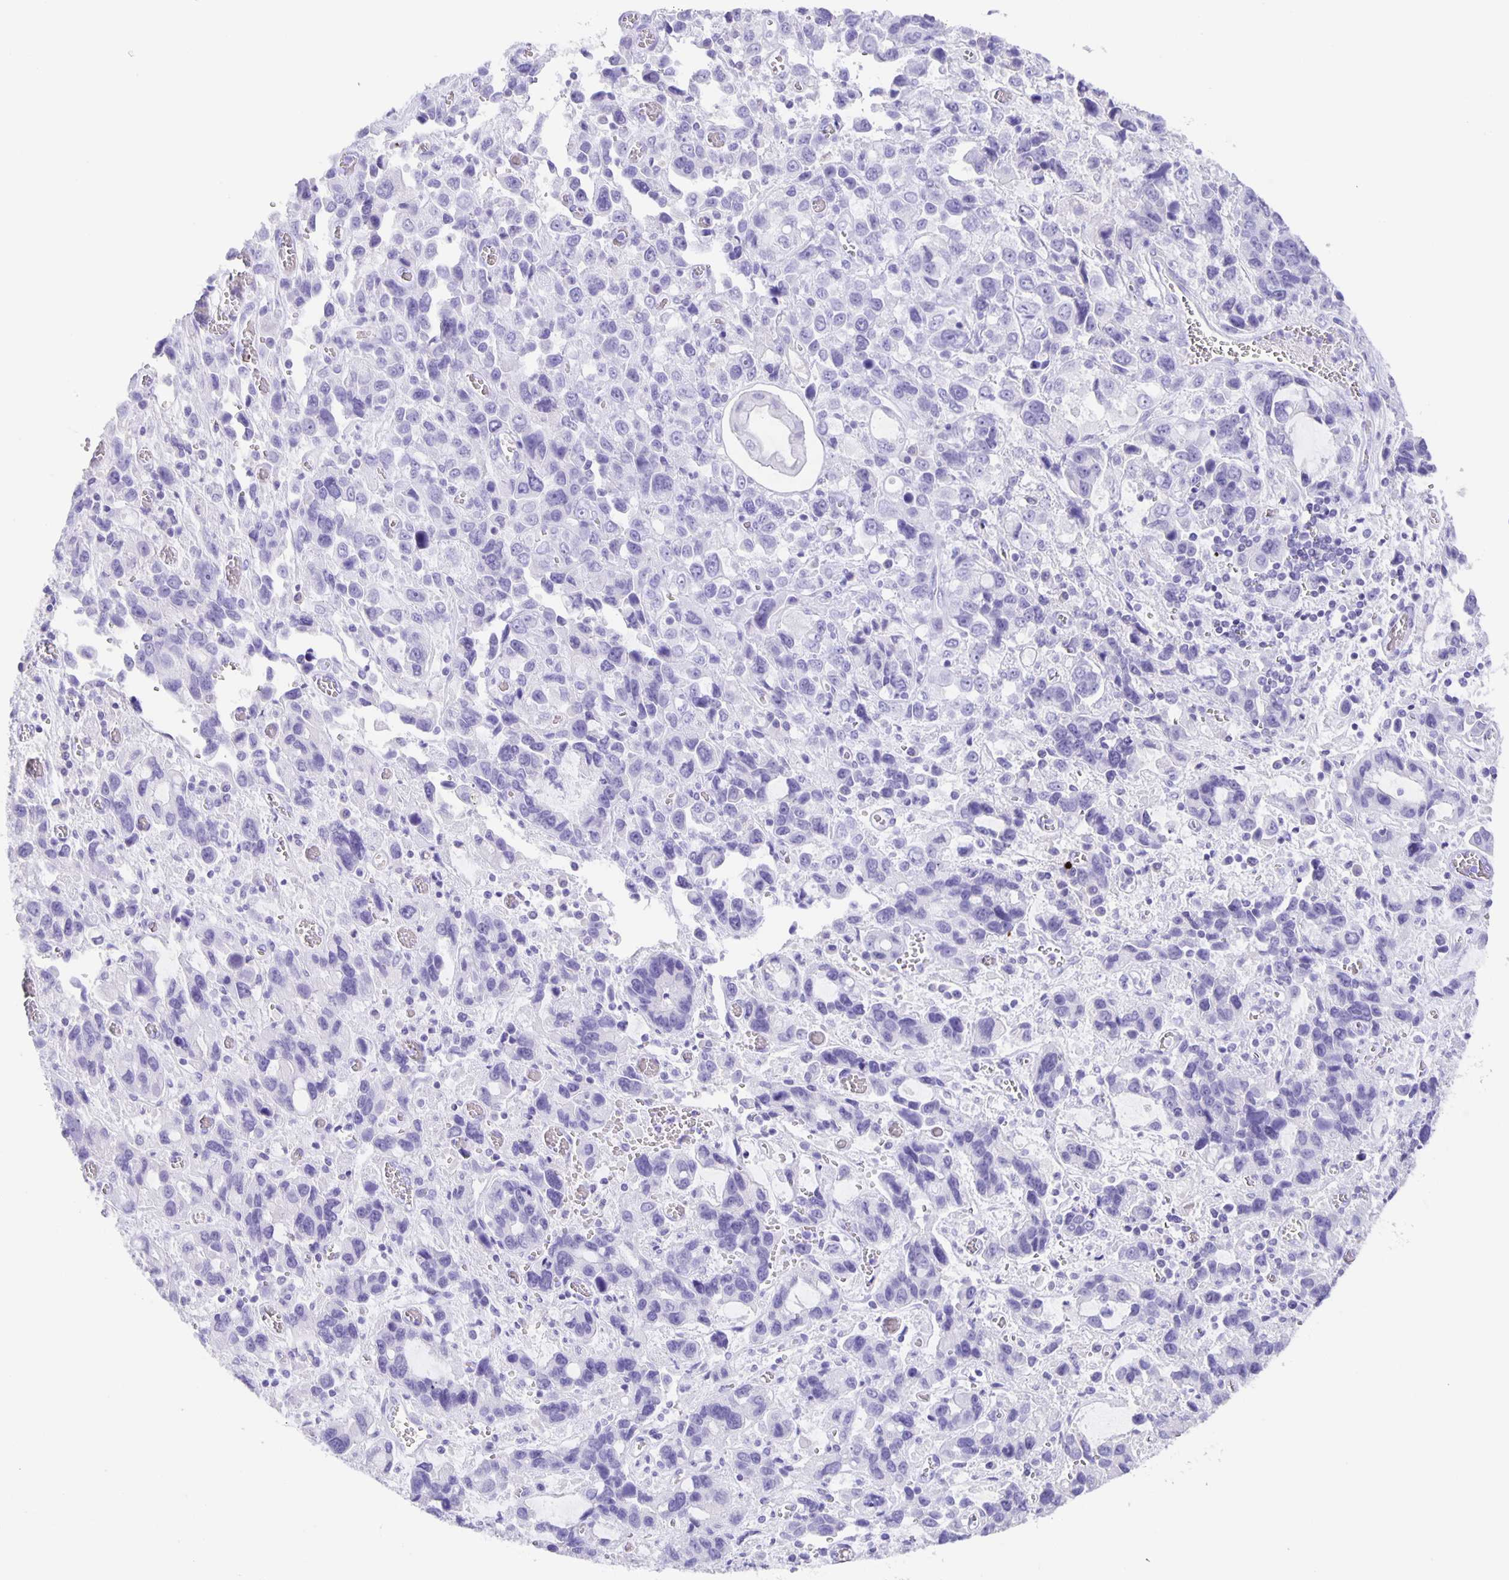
{"staining": {"intensity": "negative", "quantity": "none", "location": "none"}, "tissue": "stomach cancer", "cell_type": "Tumor cells", "image_type": "cancer", "snomed": [{"axis": "morphology", "description": "Adenocarcinoma, NOS"}, {"axis": "topography", "description": "Stomach, upper"}], "caption": "This is a photomicrograph of immunohistochemistry staining of stomach cancer (adenocarcinoma), which shows no staining in tumor cells.", "gene": "GUCA2A", "patient": {"sex": "female", "age": 81}}